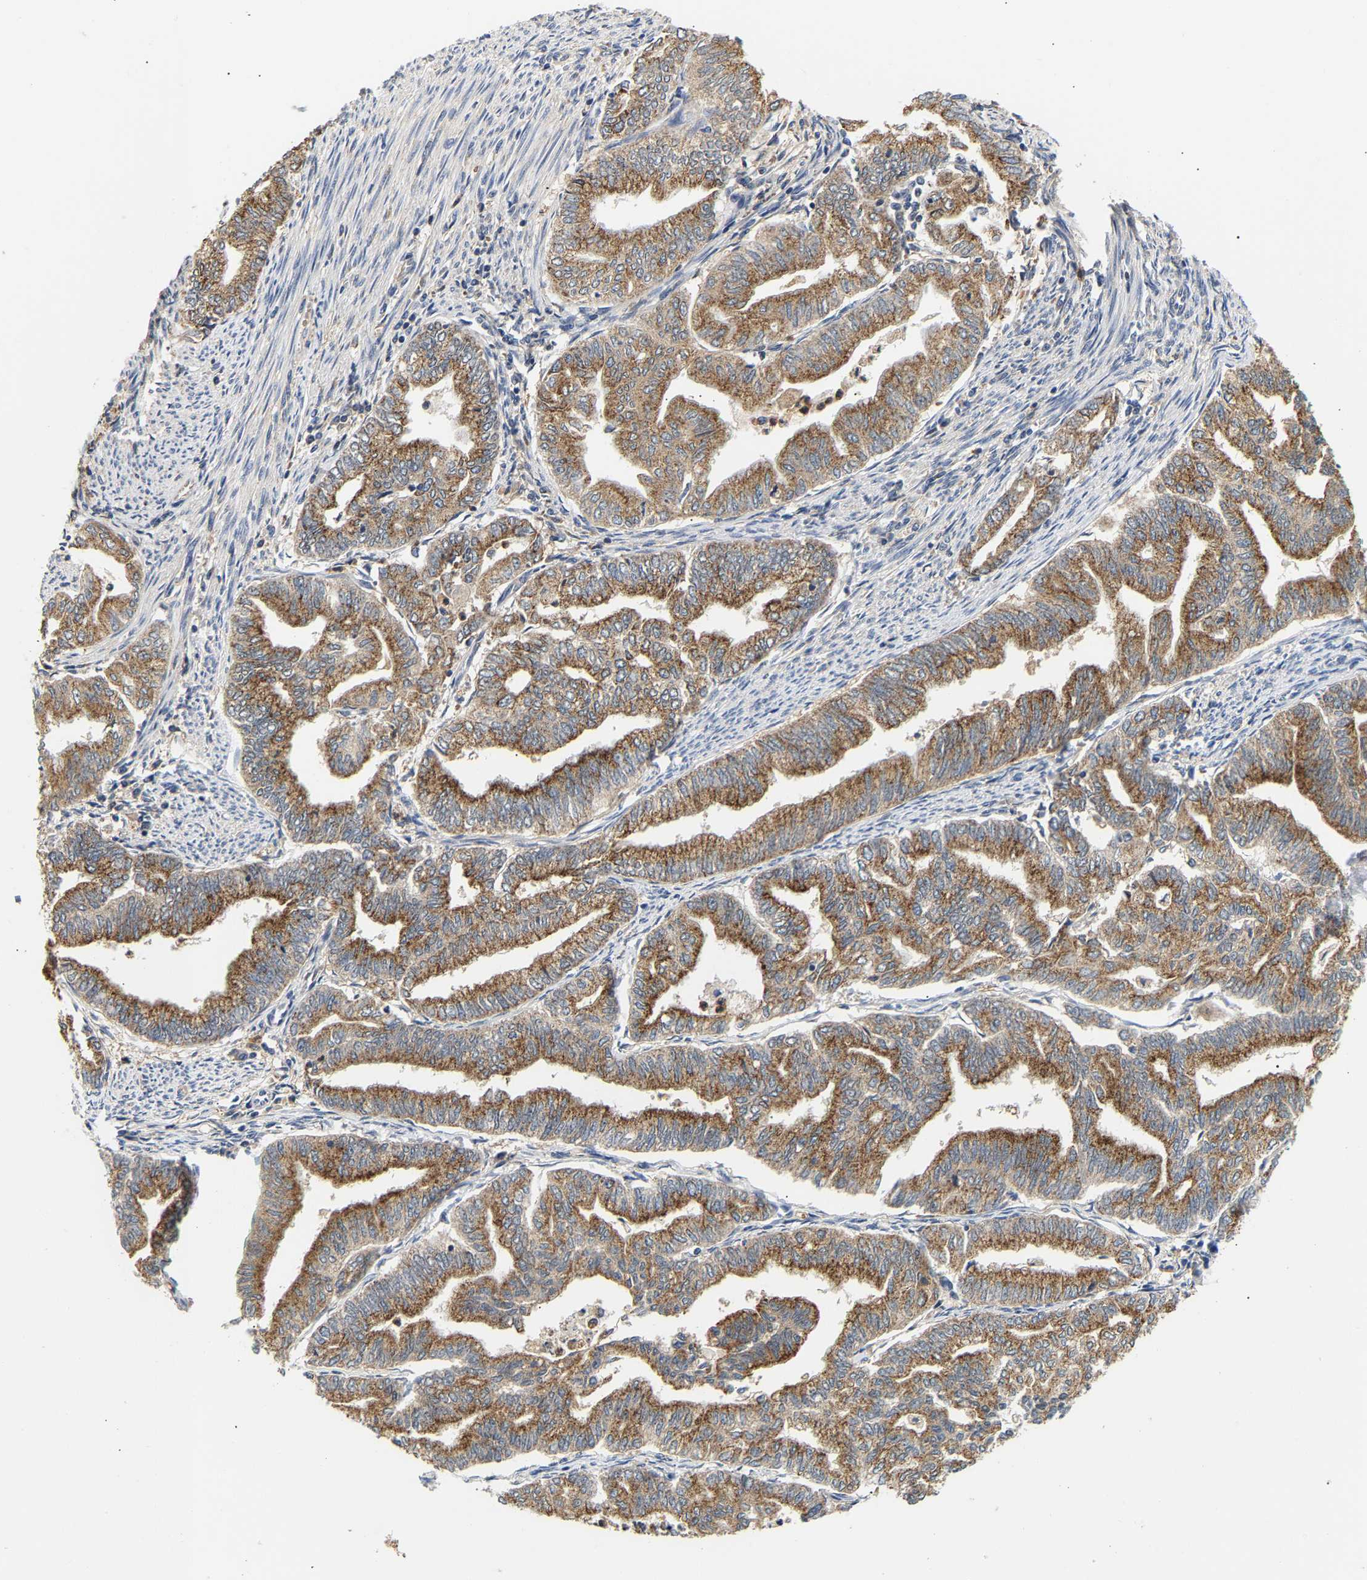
{"staining": {"intensity": "moderate", "quantity": ">75%", "location": "cytoplasmic/membranous"}, "tissue": "endometrial cancer", "cell_type": "Tumor cells", "image_type": "cancer", "snomed": [{"axis": "morphology", "description": "Adenocarcinoma, NOS"}, {"axis": "topography", "description": "Endometrium"}], "caption": "Protein staining displays moderate cytoplasmic/membranous expression in approximately >75% of tumor cells in adenocarcinoma (endometrial).", "gene": "PPID", "patient": {"sex": "female", "age": 79}}